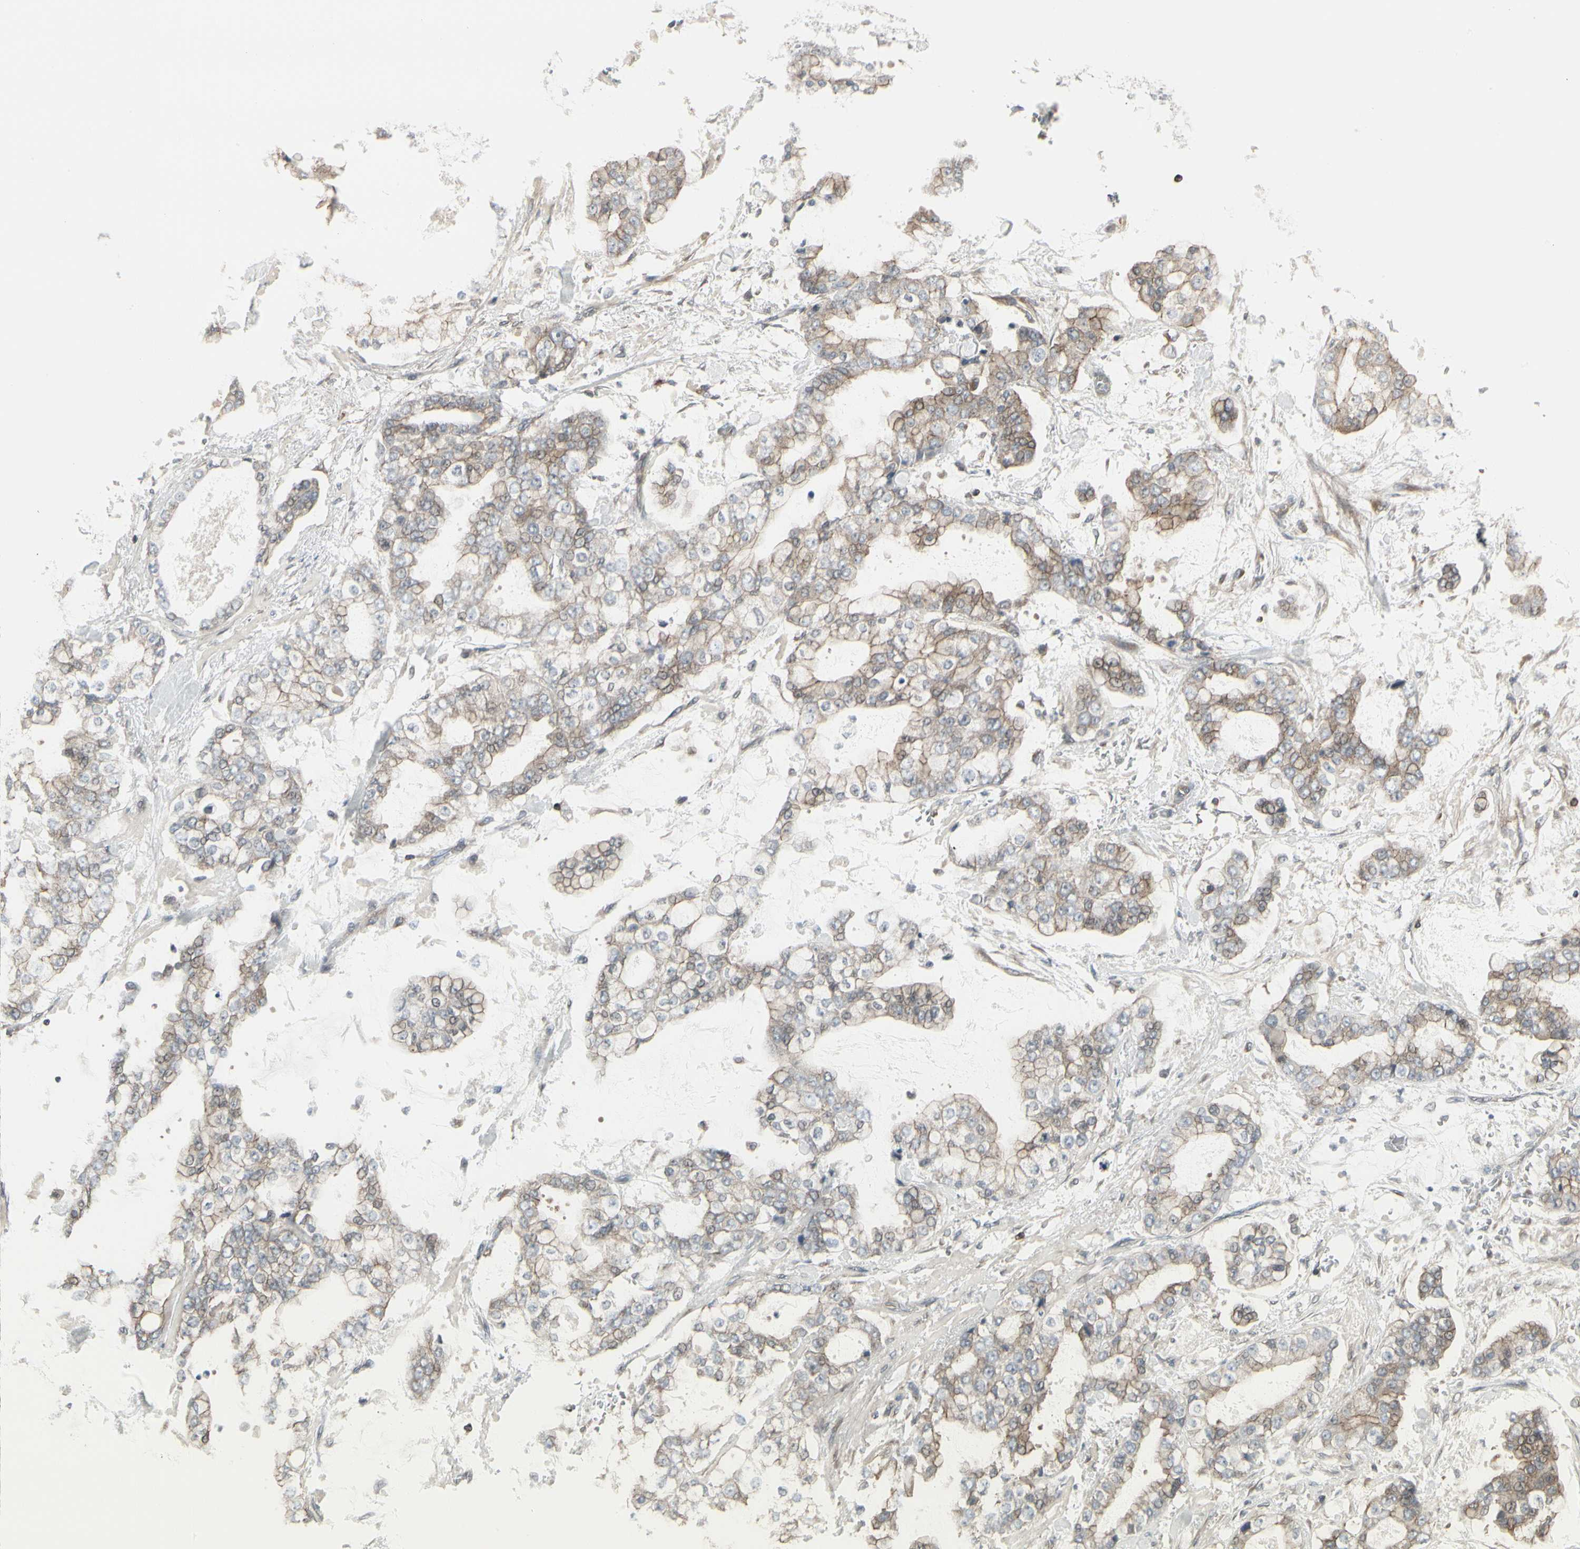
{"staining": {"intensity": "moderate", "quantity": ">75%", "location": "cytoplasmic/membranous"}, "tissue": "stomach cancer", "cell_type": "Tumor cells", "image_type": "cancer", "snomed": [{"axis": "morphology", "description": "Normal tissue, NOS"}, {"axis": "morphology", "description": "Adenocarcinoma, NOS"}, {"axis": "topography", "description": "Stomach, upper"}, {"axis": "topography", "description": "Stomach"}], "caption": "This micrograph displays stomach adenocarcinoma stained with immunohistochemistry (IHC) to label a protein in brown. The cytoplasmic/membranous of tumor cells show moderate positivity for the protein. Nuclei are counter-stained blue.", "gene": "EPS15", "patient": {"sex": "male", "age": 76}}